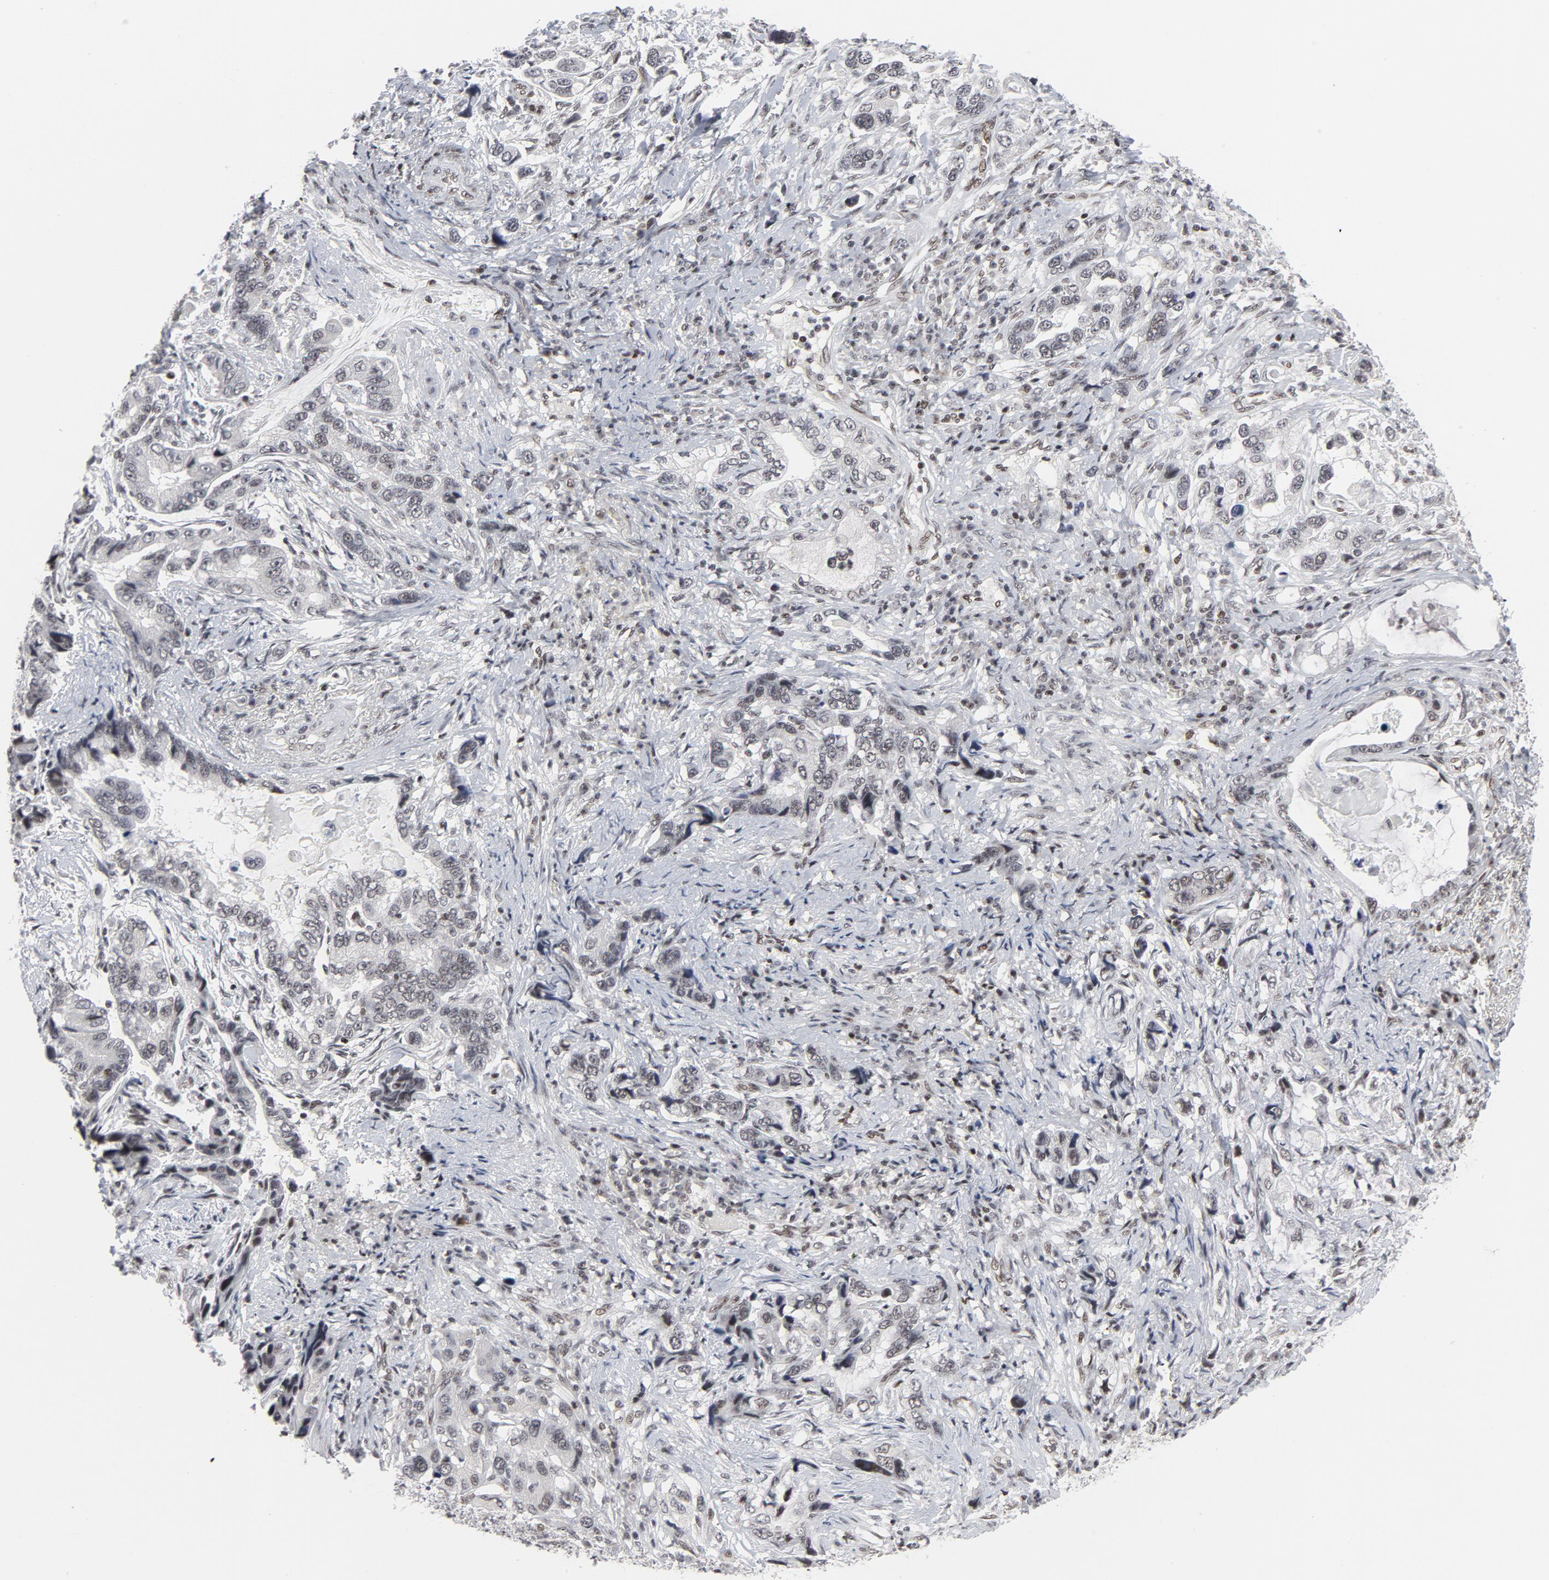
{"staining": {"intensity": "weak", "quantity": ">75%", "location": "nuclear"}, "tissue": "stomach cancer", "cell_type": "Tumor cells", "image_type": "cancer", "snomed": [{"axis": "morphology", "description": "Adenocarcinoma, NOS"}, {"axis": "topography", "description": "Stomach, lower"}], "caption": "A brown stain highlights weak nuclear staining of a protein in human stomach adenocarcinoma tumor cells.", "gene": "GABPA", "patient": {"sex": "female", "age": 93}}